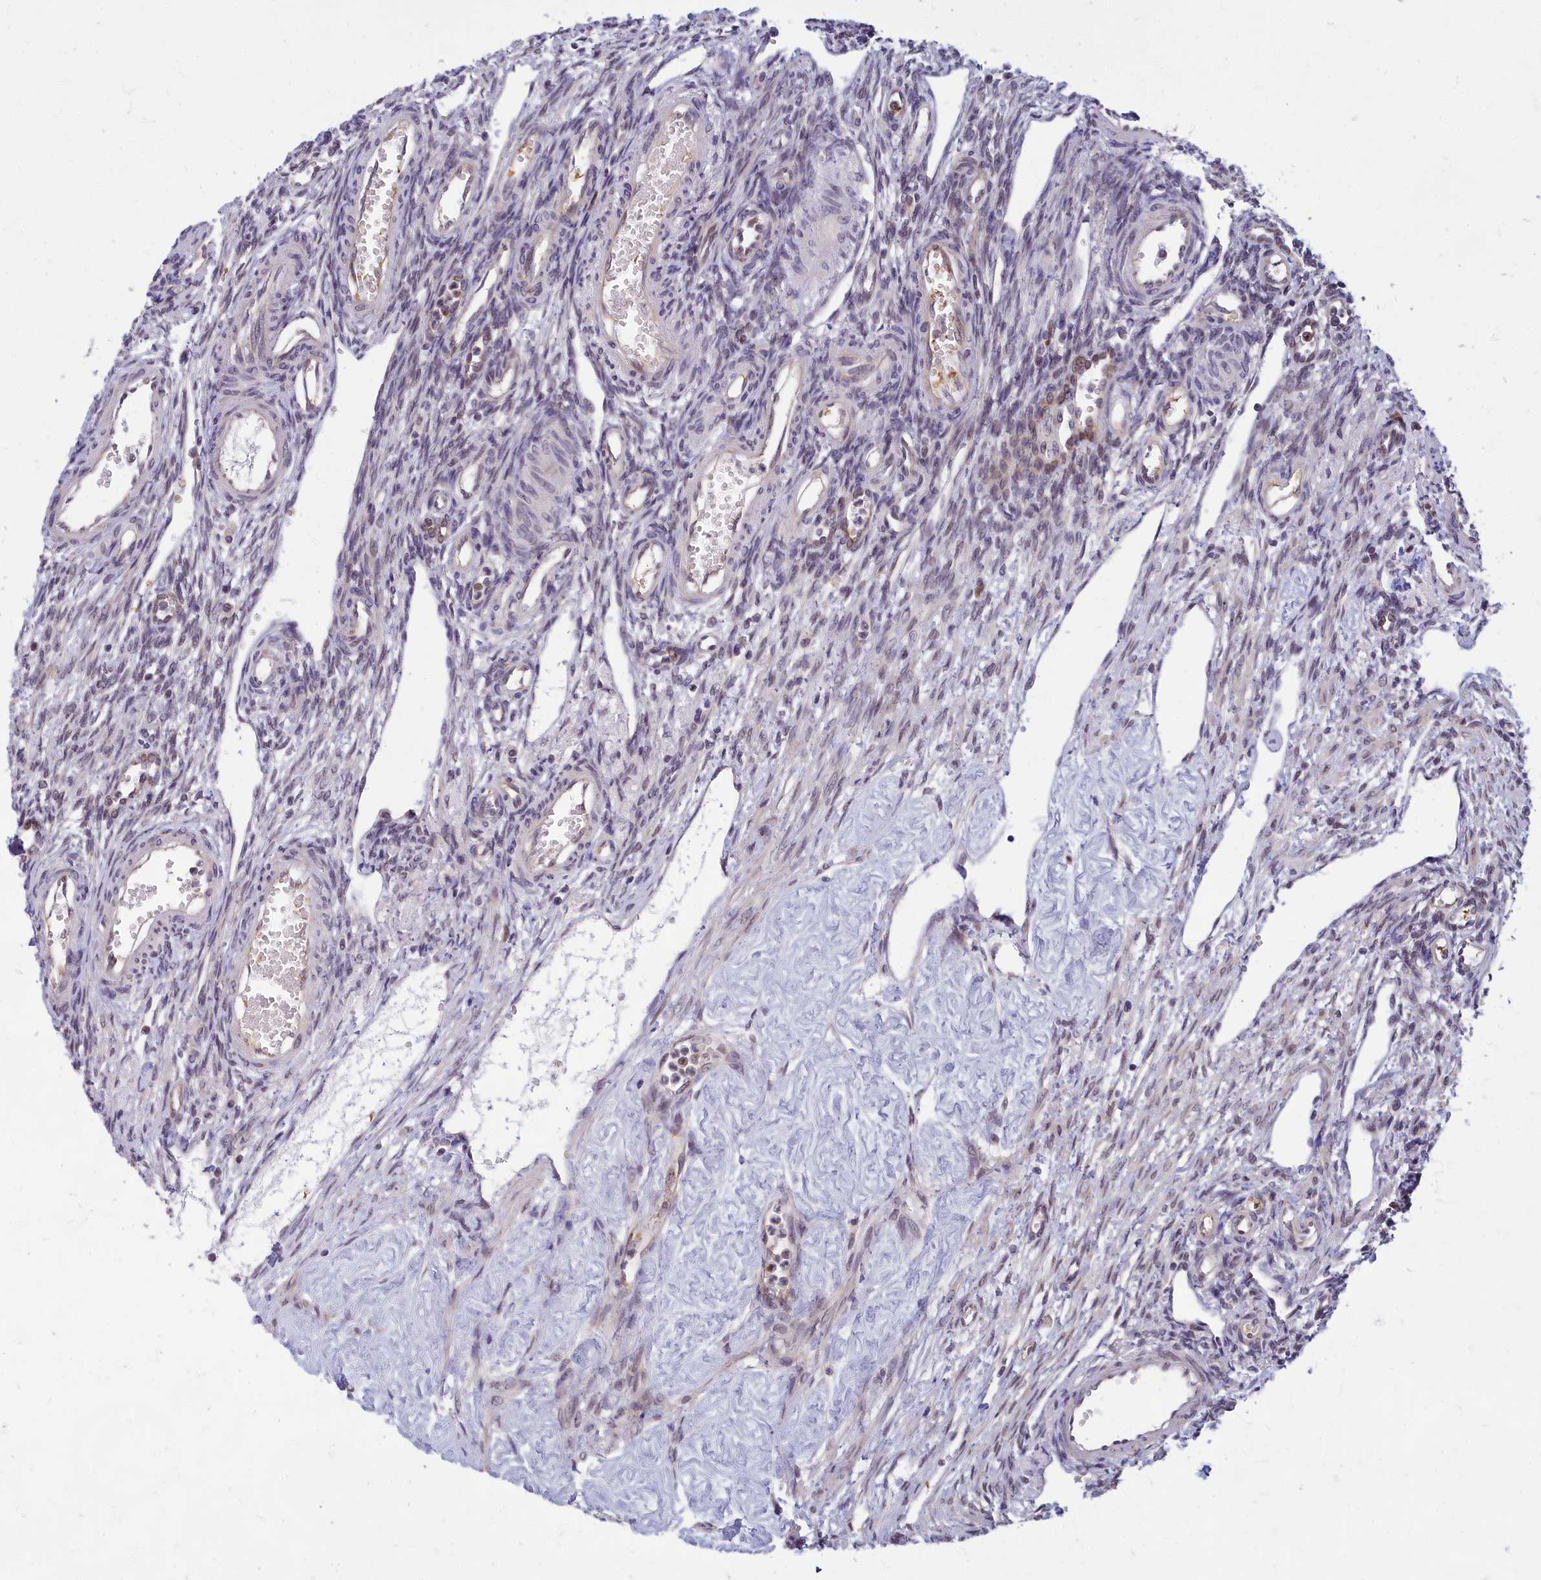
{"staining": {"intensity": "weak", "quantity": ">75%", "location": "cytoplasmic/membranous,nuclear"}, "tissue": "ovary", "cell_type": "Follicle cells", "image_type": "normal", "snomed": [{"axis": "morphology", "description": "Normal tissue, NOS"}, {"axis": "morphology", "description": "Cyst, NOS"}, {"axis": "topography", "description": "Ovary"}], "caption": "Immunohistochemical staining of unremarkable human ovary shows low levels of weak cytoplasmic/membranous,nuclear staining in approximately >75% of follicle cells. (IHC, brightfield microscopy, high magnification).", "gene": "EARS2", "patient": {"sex": "female", "age": 33}}